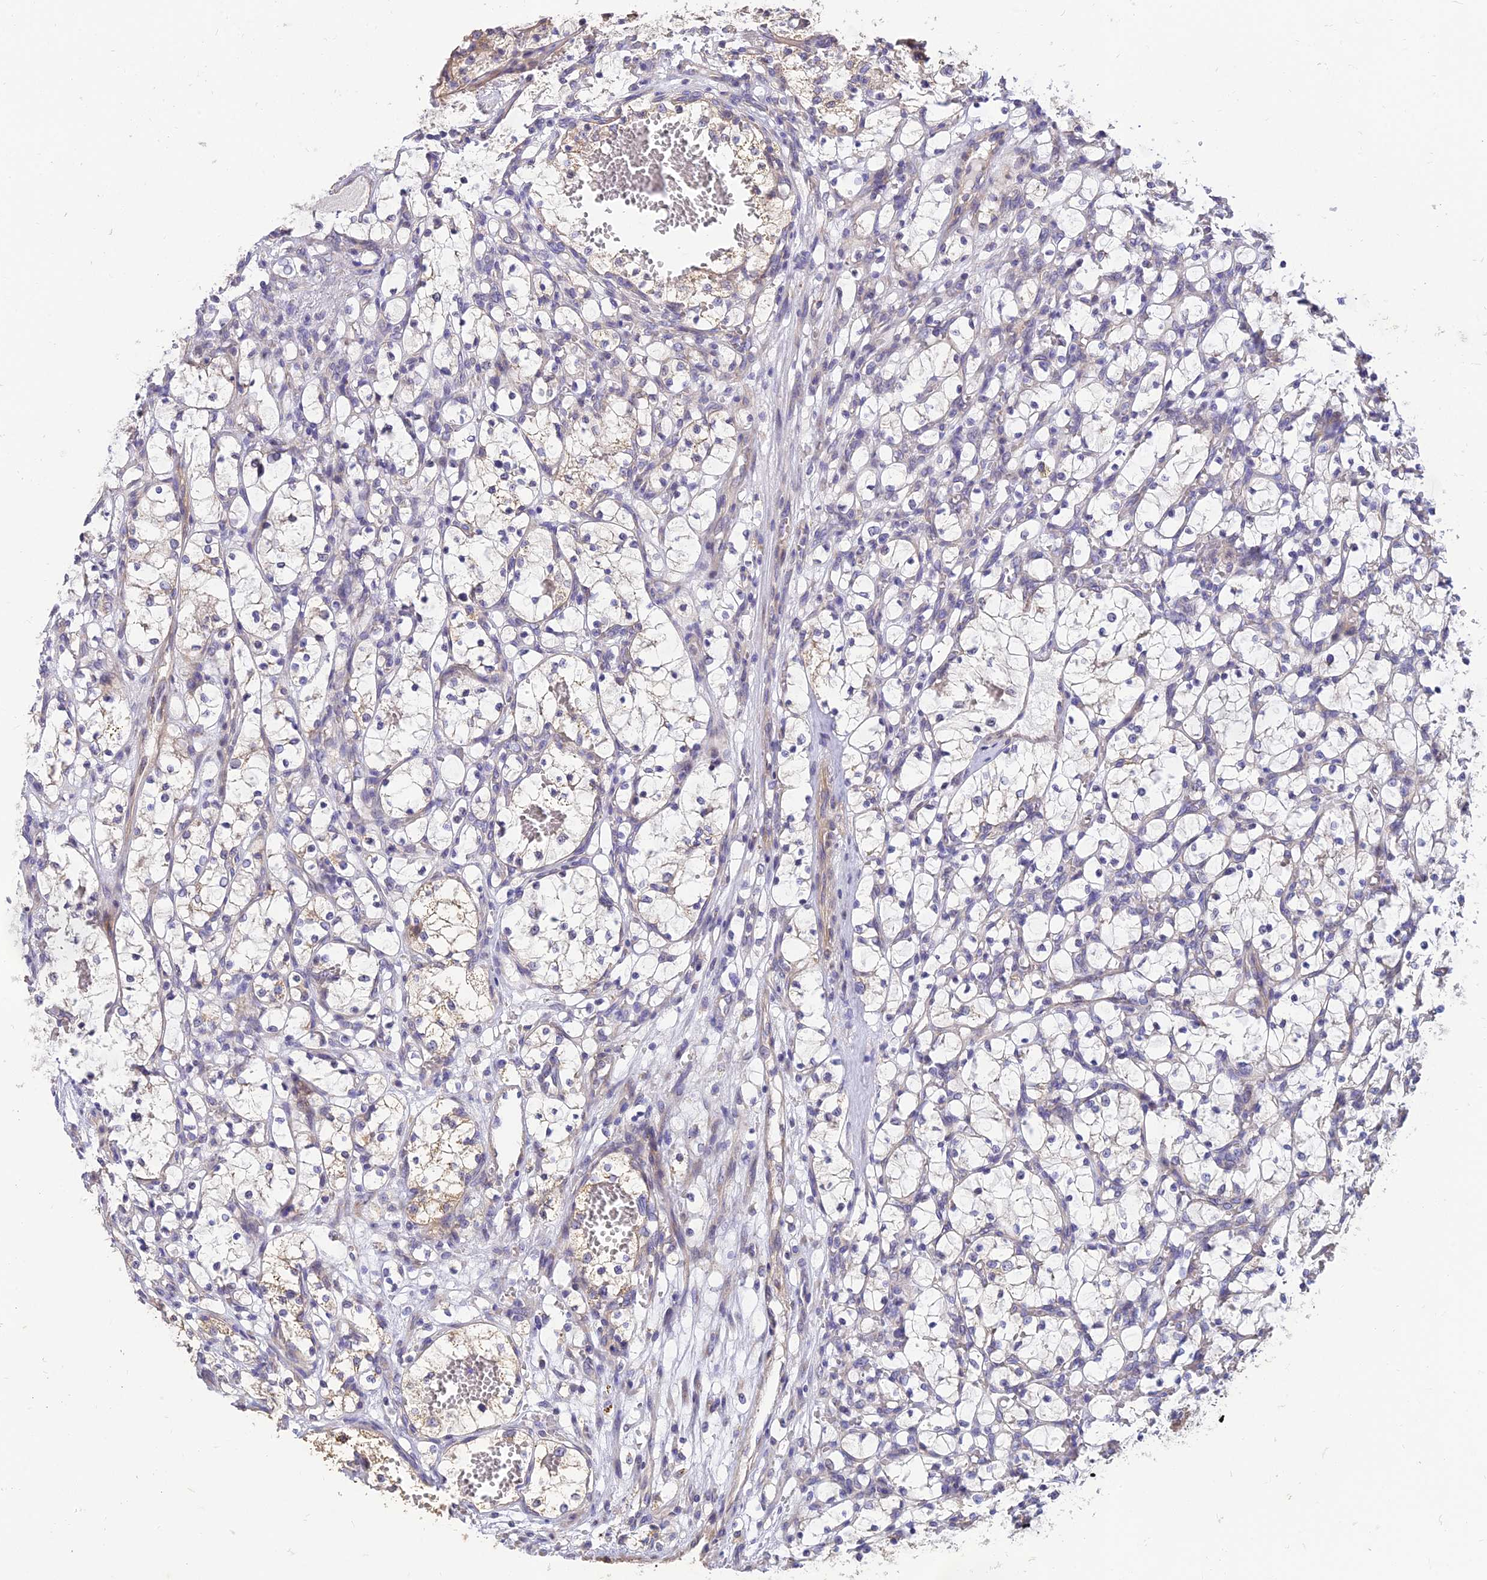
{"staining": {"intensity": "negative", "quantity": "none", "location": "none"}, "tissue": "renal cancer", "cell_type": "Tumor cells", "image_type": "cancer", "snomed": [{"axis": "morphology", "description": "Adenocarcinoma, NOS"}, {"axis": "topography", "description": "Kidney"}], "caption": "Tumor cells are negative for brown protein staining in renal cancer.", "gene": "ARL8B", "patient": {"sex": "female", "age": 69}}